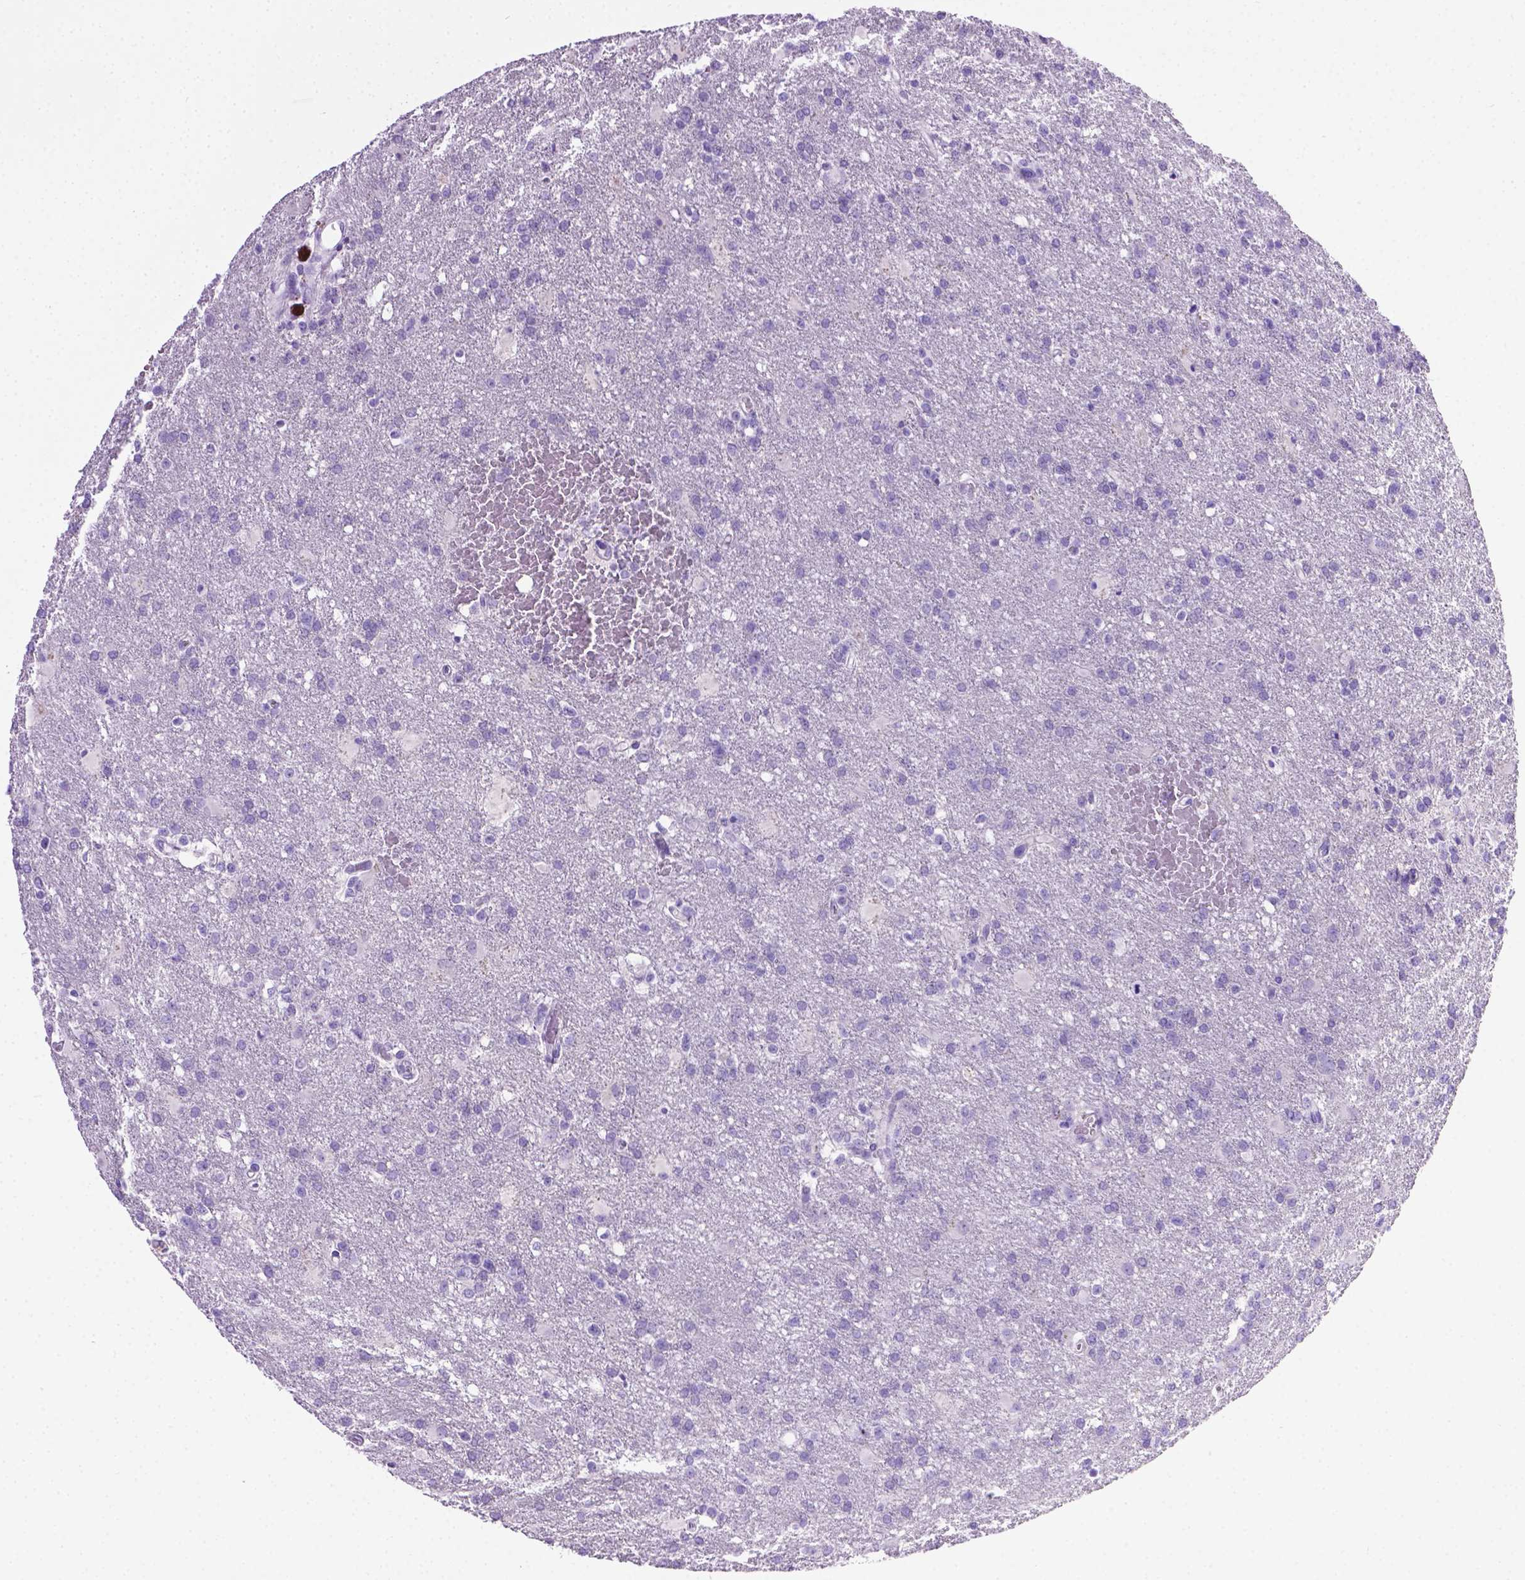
{"staining": {"intensity": "negative", "quantity": "none", "location": "none"}, "tissue": "glioma", "cell_type": "Tumor cells", "image_type": "cancer", "snomed": [{"axis": "morphology", "description": "Glioma, malignant, High grade"}, {"axis": "topography", "description": "Brain"}], "caption": "Immunohistochemistry of high-grade glioma (malignant) demonstrates no expression in tumor cells. (DAB (3,3'-diaminobenzidine) immunohistochemistry, high magnification).", "gene": "LELP1", "patient": {"sex": "male", "age": 68}}